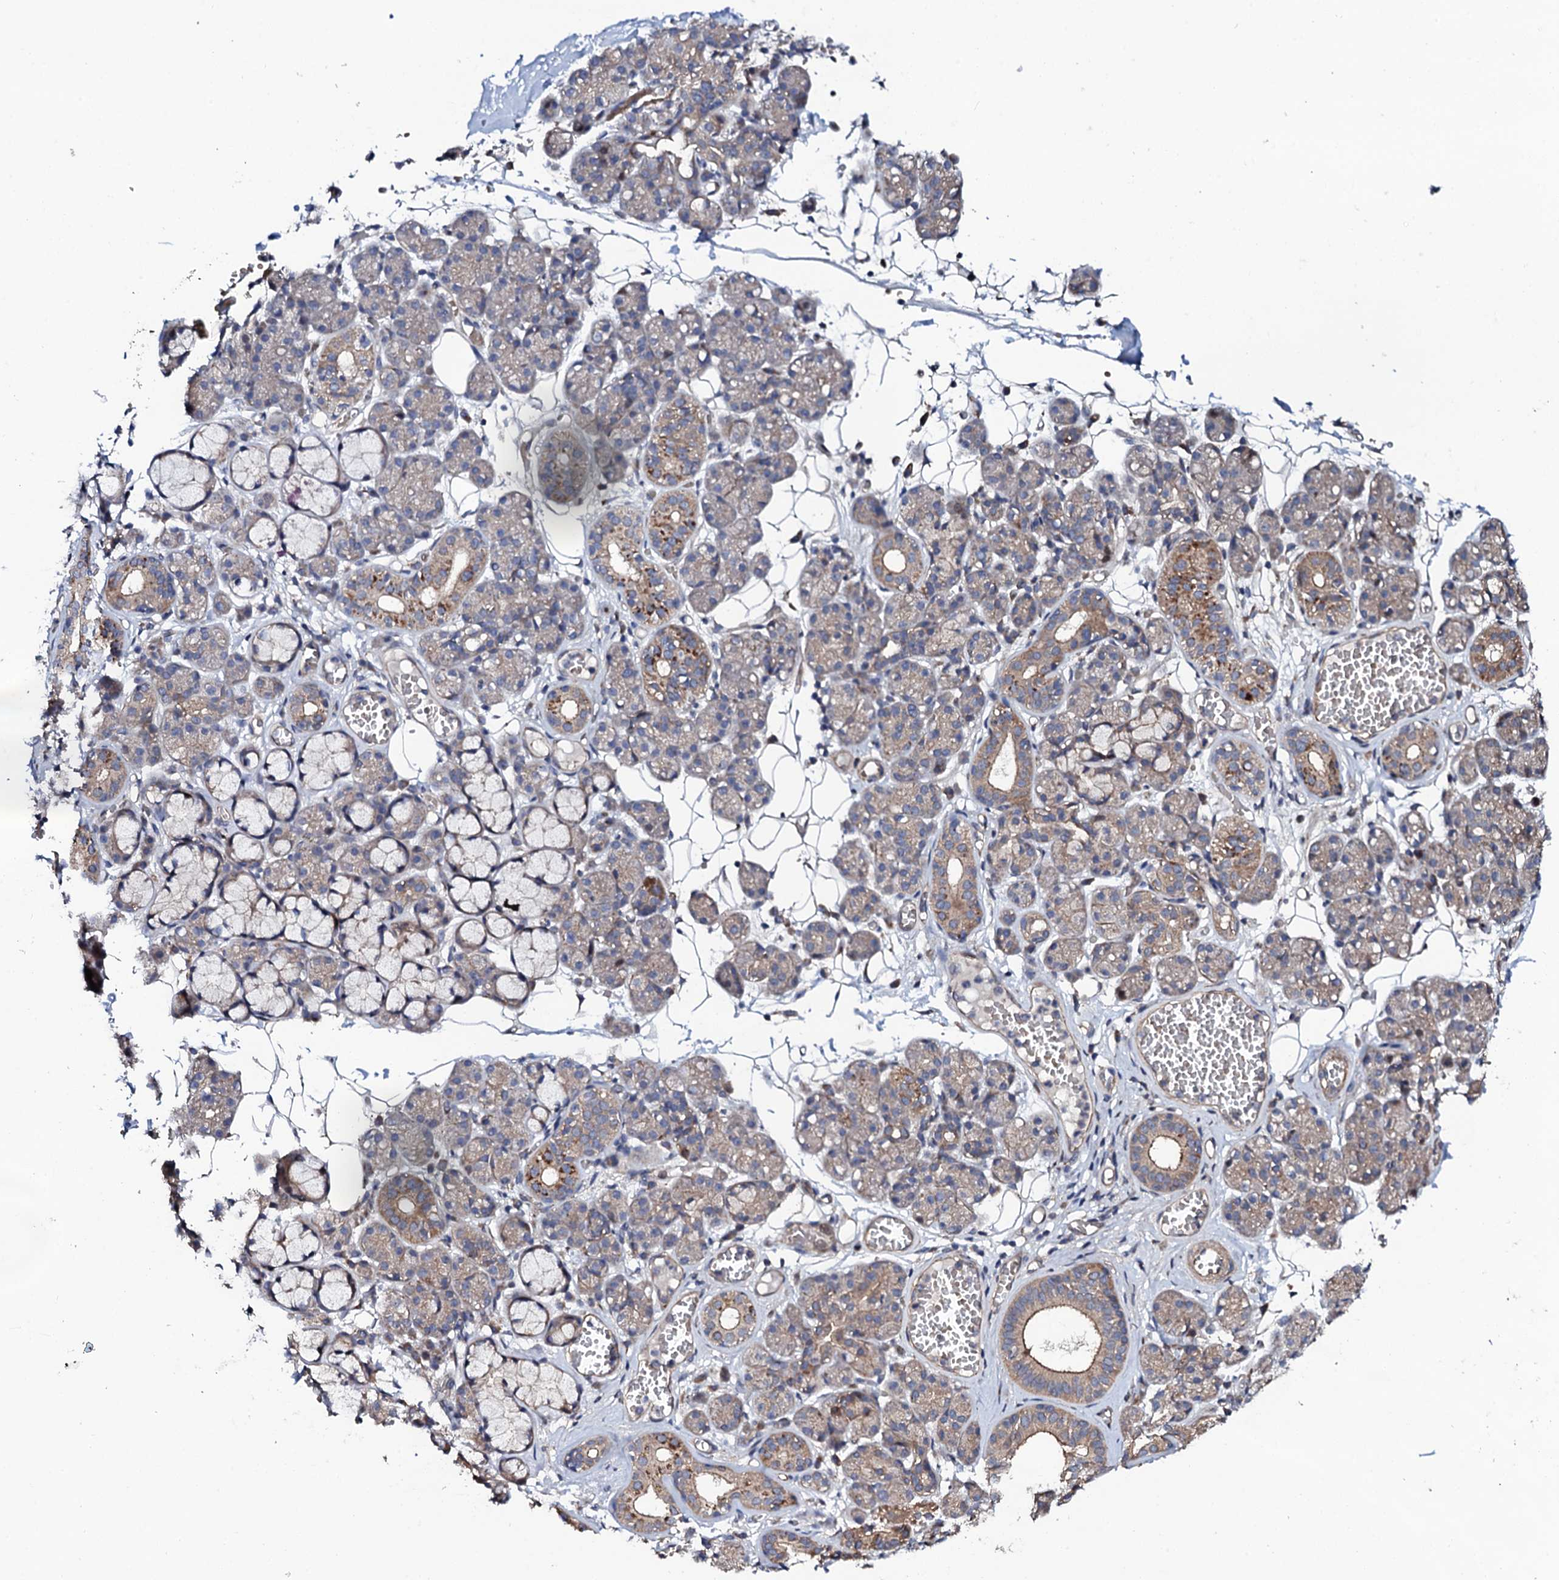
{"staining": {"intensity": "moderate", "quantity": "25%-75%", "location": "cytoplasmic/membranous"}, "tissue": "salivary gland", "cell_type": "Glandular cells", "image_type": "normal", "snomed": [{"axis": "morphology", "description": "Normal tissue, NOS"}, {"axis": "topography", "description": "Salivary gland"}], "caption": "Immunohistochemical staining of normal human salivary gland exhibits 25%-75% levels of moderate cytoplasmic/membranous protein staining in approximately 25%-75% of glandular cells. The protein of interest is shown in brown color, while the nuclei are stained blue.", "gene": "CIAO2A", "patient": {"sex": "male", "age": 63}}